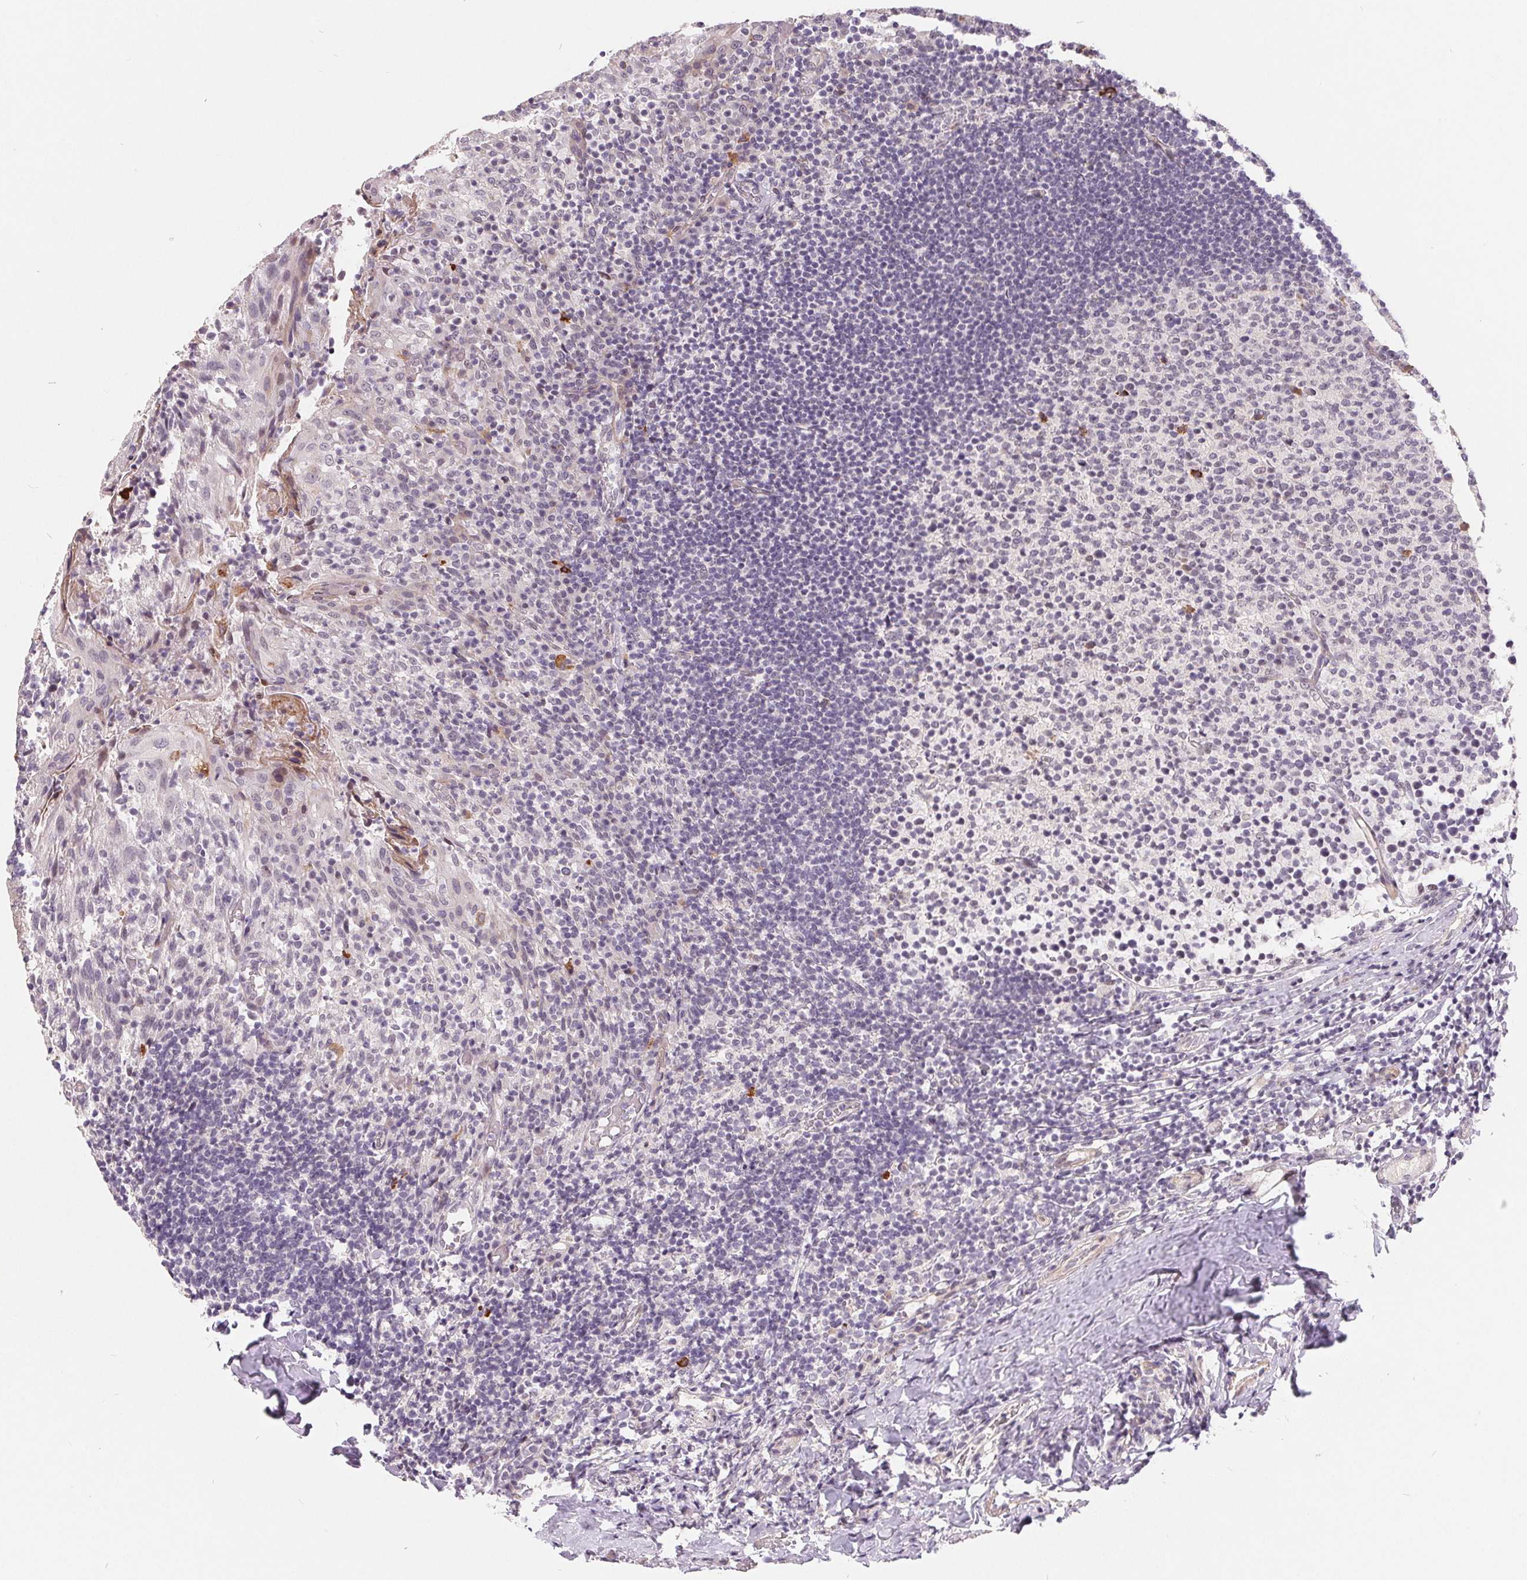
{"staining": {"intensity": "negative", "quantity": "none", "location": "none"}, "tissue": "tonsil", "cell_type": "Germinal center cells", "image_type": "normal", "snomed": [{"axis": "morphology", "description": "Normal tissue, NOS"}, {"axis": "topography", "description": "Tonsil"}], "caption": "High magnification brightfield microscopy of unremarkable tonsil stained with DAB (brown) and counterstained with hematoxylin (blue): germinal center cells show no significant staining. Nuclei are stained in blue.", "gene": "NRG2", "patient": {"sex": "female", "age": 10}}